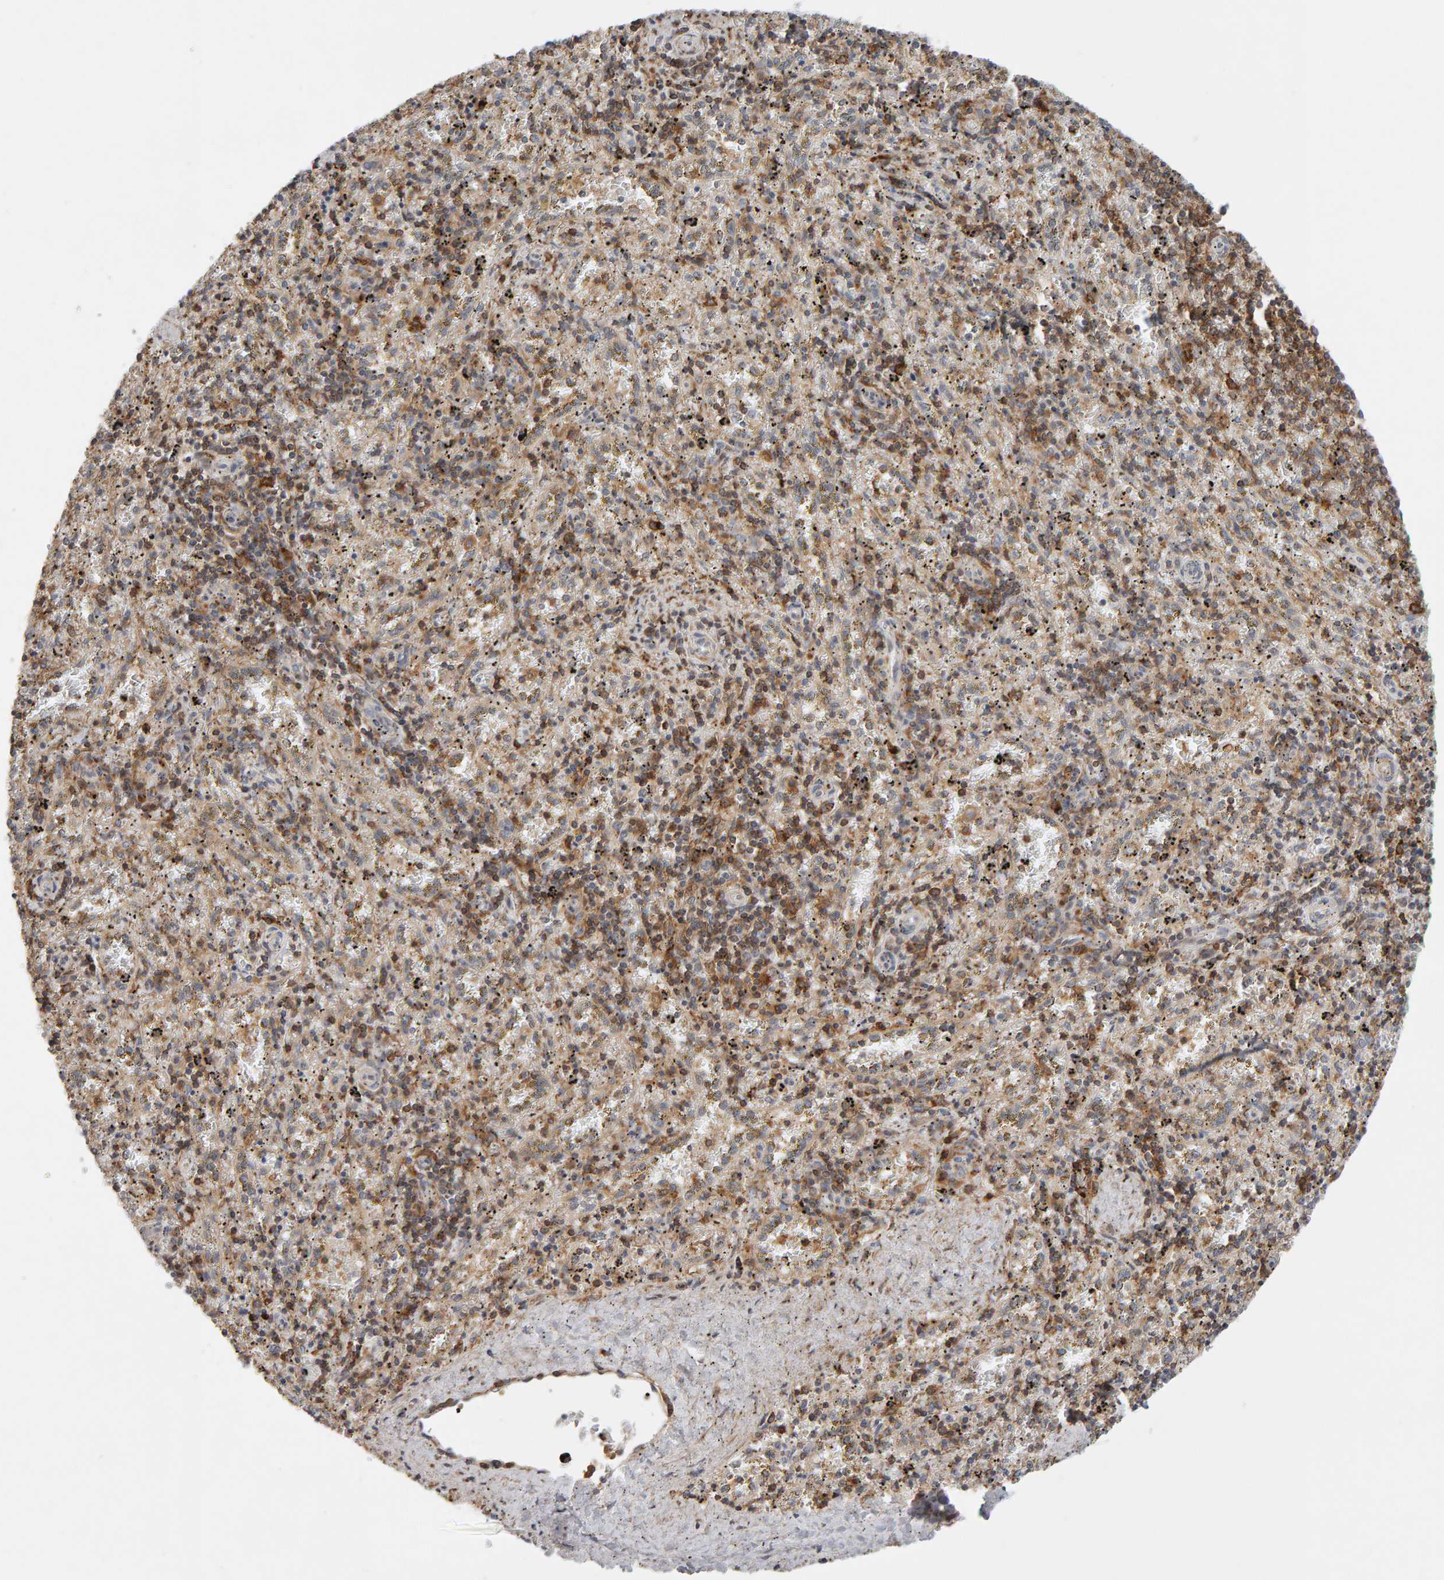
{"staining": {"intensity": "weak", "quantity": "25%-75%", "location": "cytoplasmic/membranous,nuclear"}, "tissue": "spleen", "cell_type": "Cells in red pulp", "image_type": "normal", "snomed": [{"axis": "morphology", "description": "Normal tissue, NOS"}, {"axis": "topography", "description": "Spleen"}], "caption": "Protein expression analysis of unremarkable human spleen reveals weak cytoplasmic/membranous,nuclear positivity in approximately 25%-75% of cells in red pulp. (DAB IHC, brown staining for protein, blue staining for nuclei).", "gene": "NUDCD1", "patient": {"sex": "male", "age": 11}}